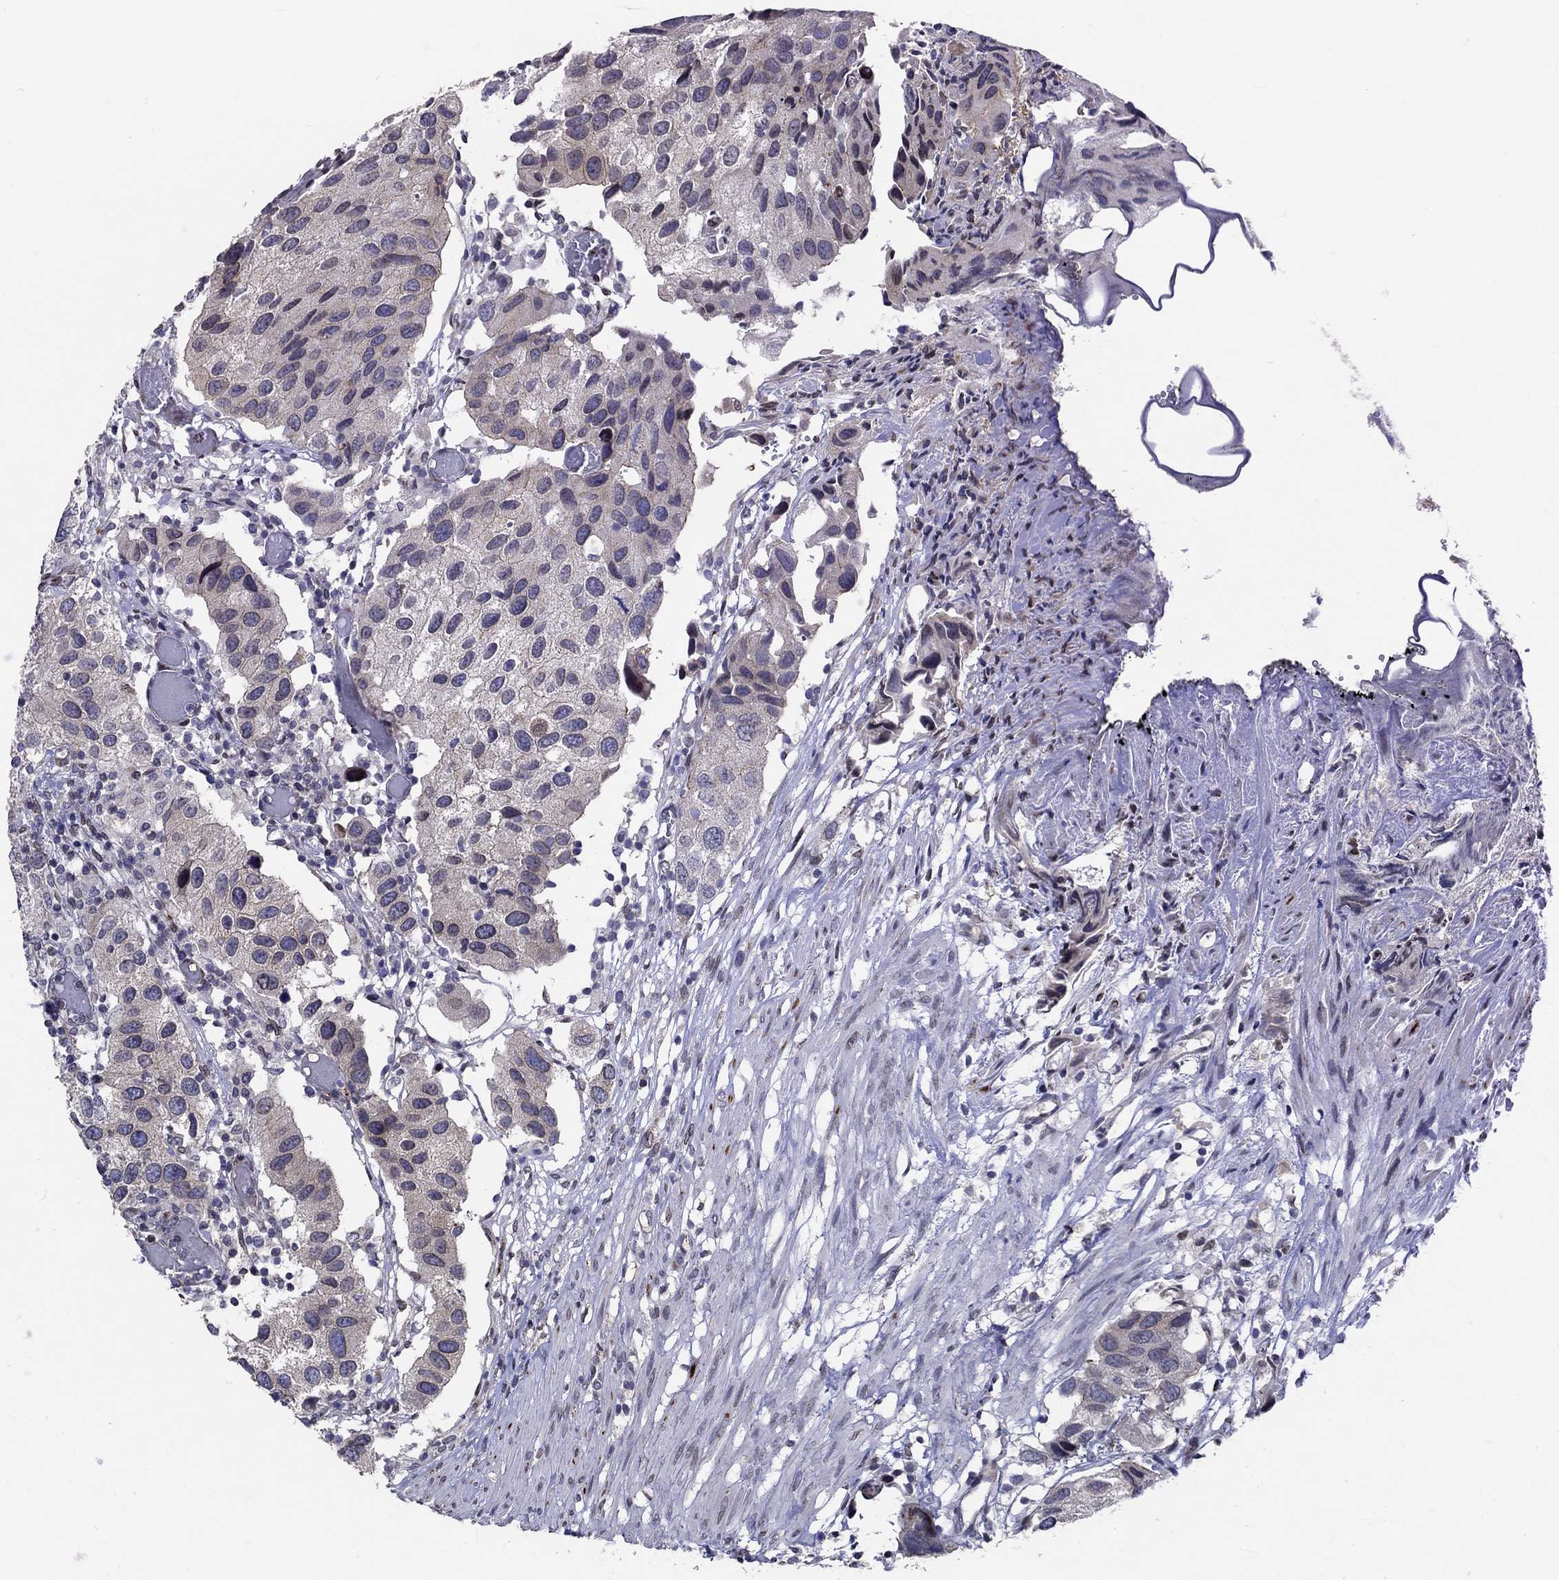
{"staining": {"intensity": "weak", "quantity": "<25%", "location": "cytoplasmic/membranous"}, "tissue": "urothelial cancer", "cell_type": "Tumor cells", "image_type": "cancer", "snomed": [{"axis": "morphology", "description": "Urothelial carcinoma, High grade"}, {"axis": "topography", "description": "Urinary bladder"}], "caption": "Immunohistochemistry of urothelial carcinoma (high-grade) exhibits no positivity in tumor cells.", "gene": "CETN3", "patient": {"sex": "male", "age": 79}}